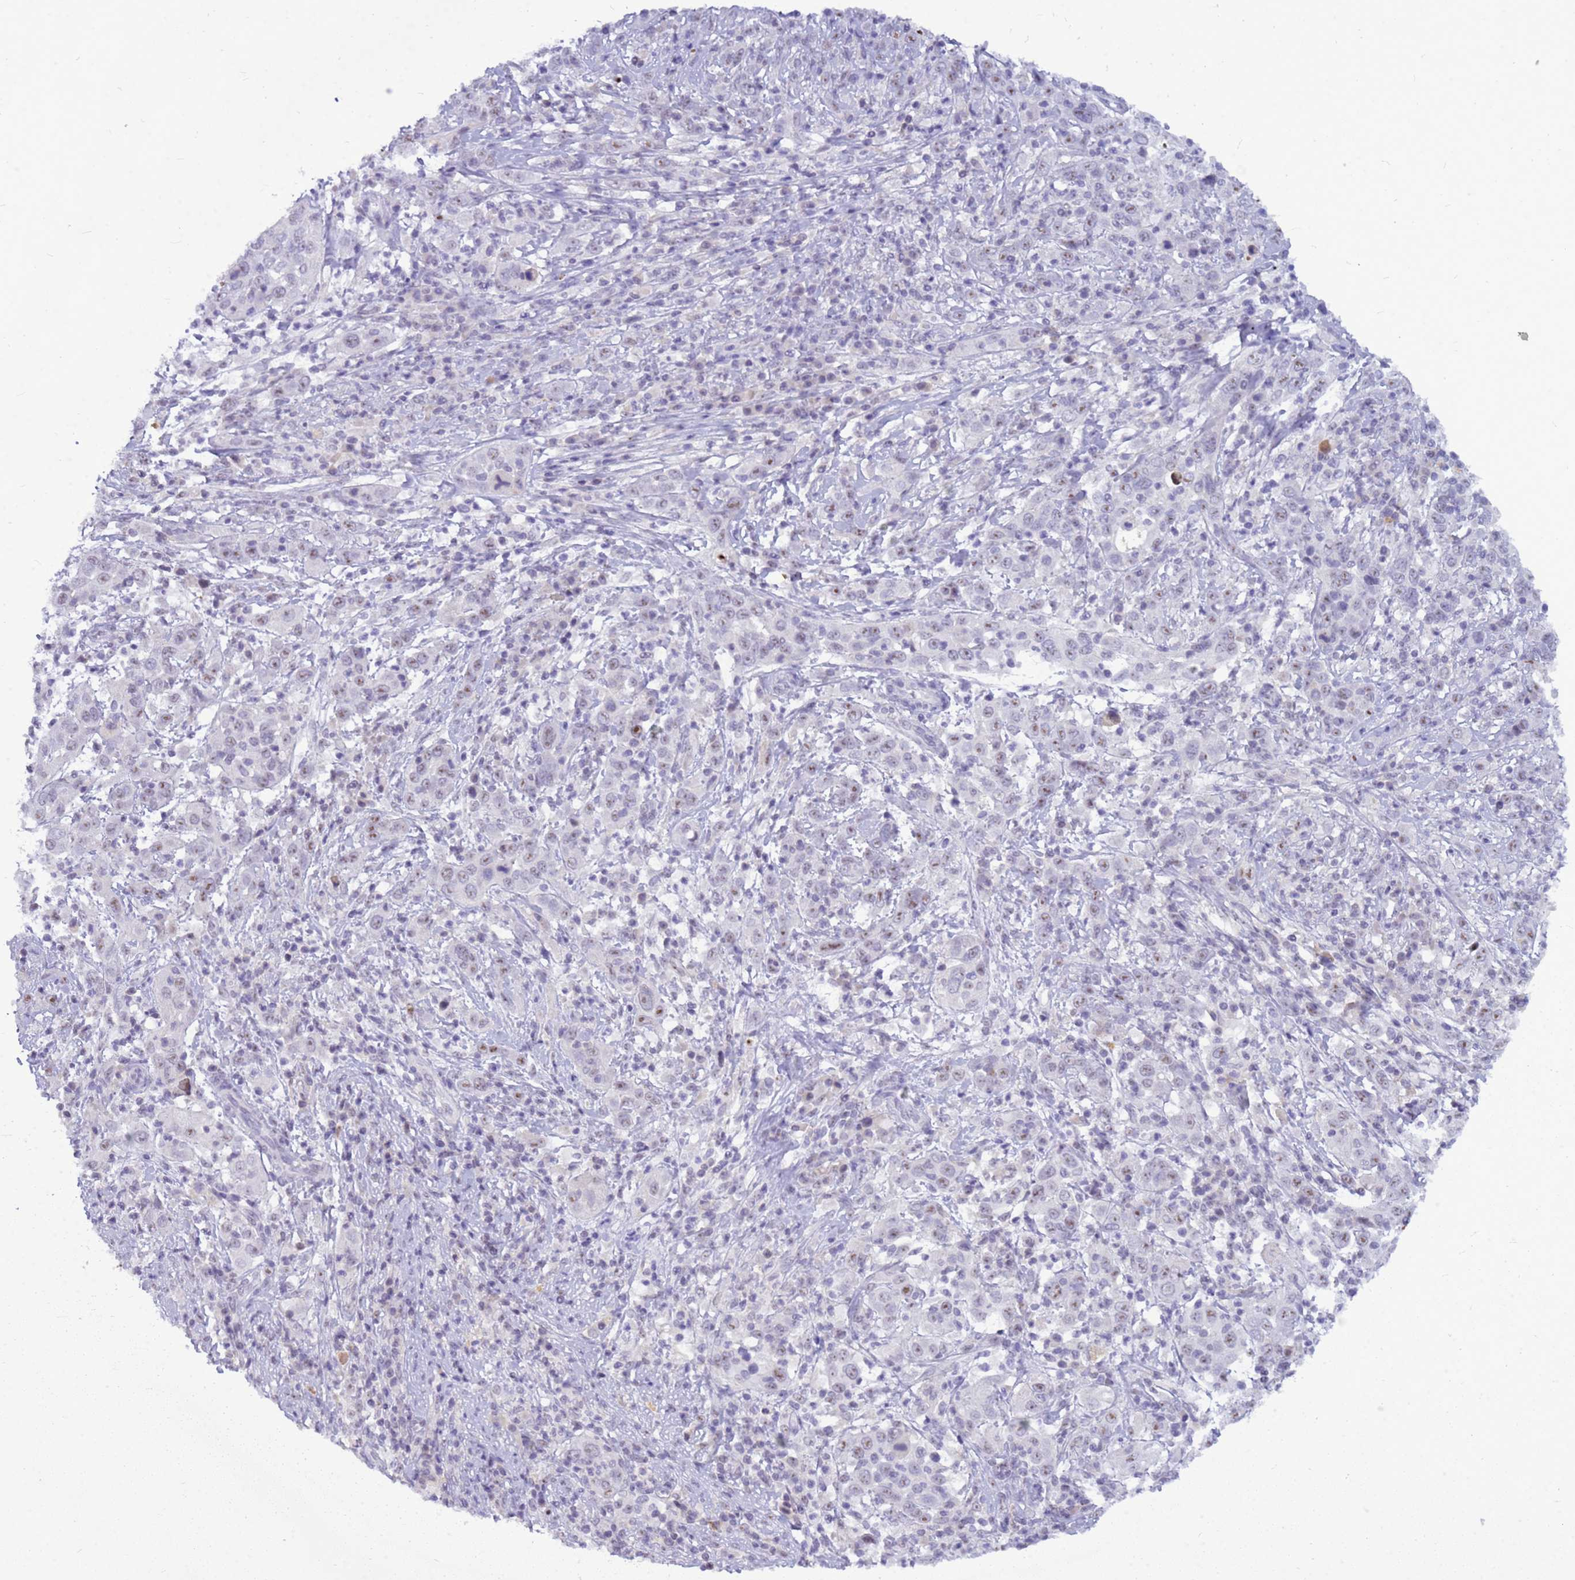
{"staining": {"intensity": "negative", "quantity": "none", "location": "none"}, "tissue": "cervical cancer", "cell_type": "Tumor cells", "image_type": "cancer", "snomed": [{"axis": "morphology", "description": "Squamous cell carcinoma, NOS"}, {"axis": "topography", "description": "Cervix"}], "caption": "IHC micrograph of neoplastic tissue: human cervical cancer (squamous cell carcinoma) stained with DAB (3,3'-diaminobenzidine) reveals no significant protein positivity in tumor cells.", "gene": "DMRTC2", "patient": {"sex": "female", "age": 46}}